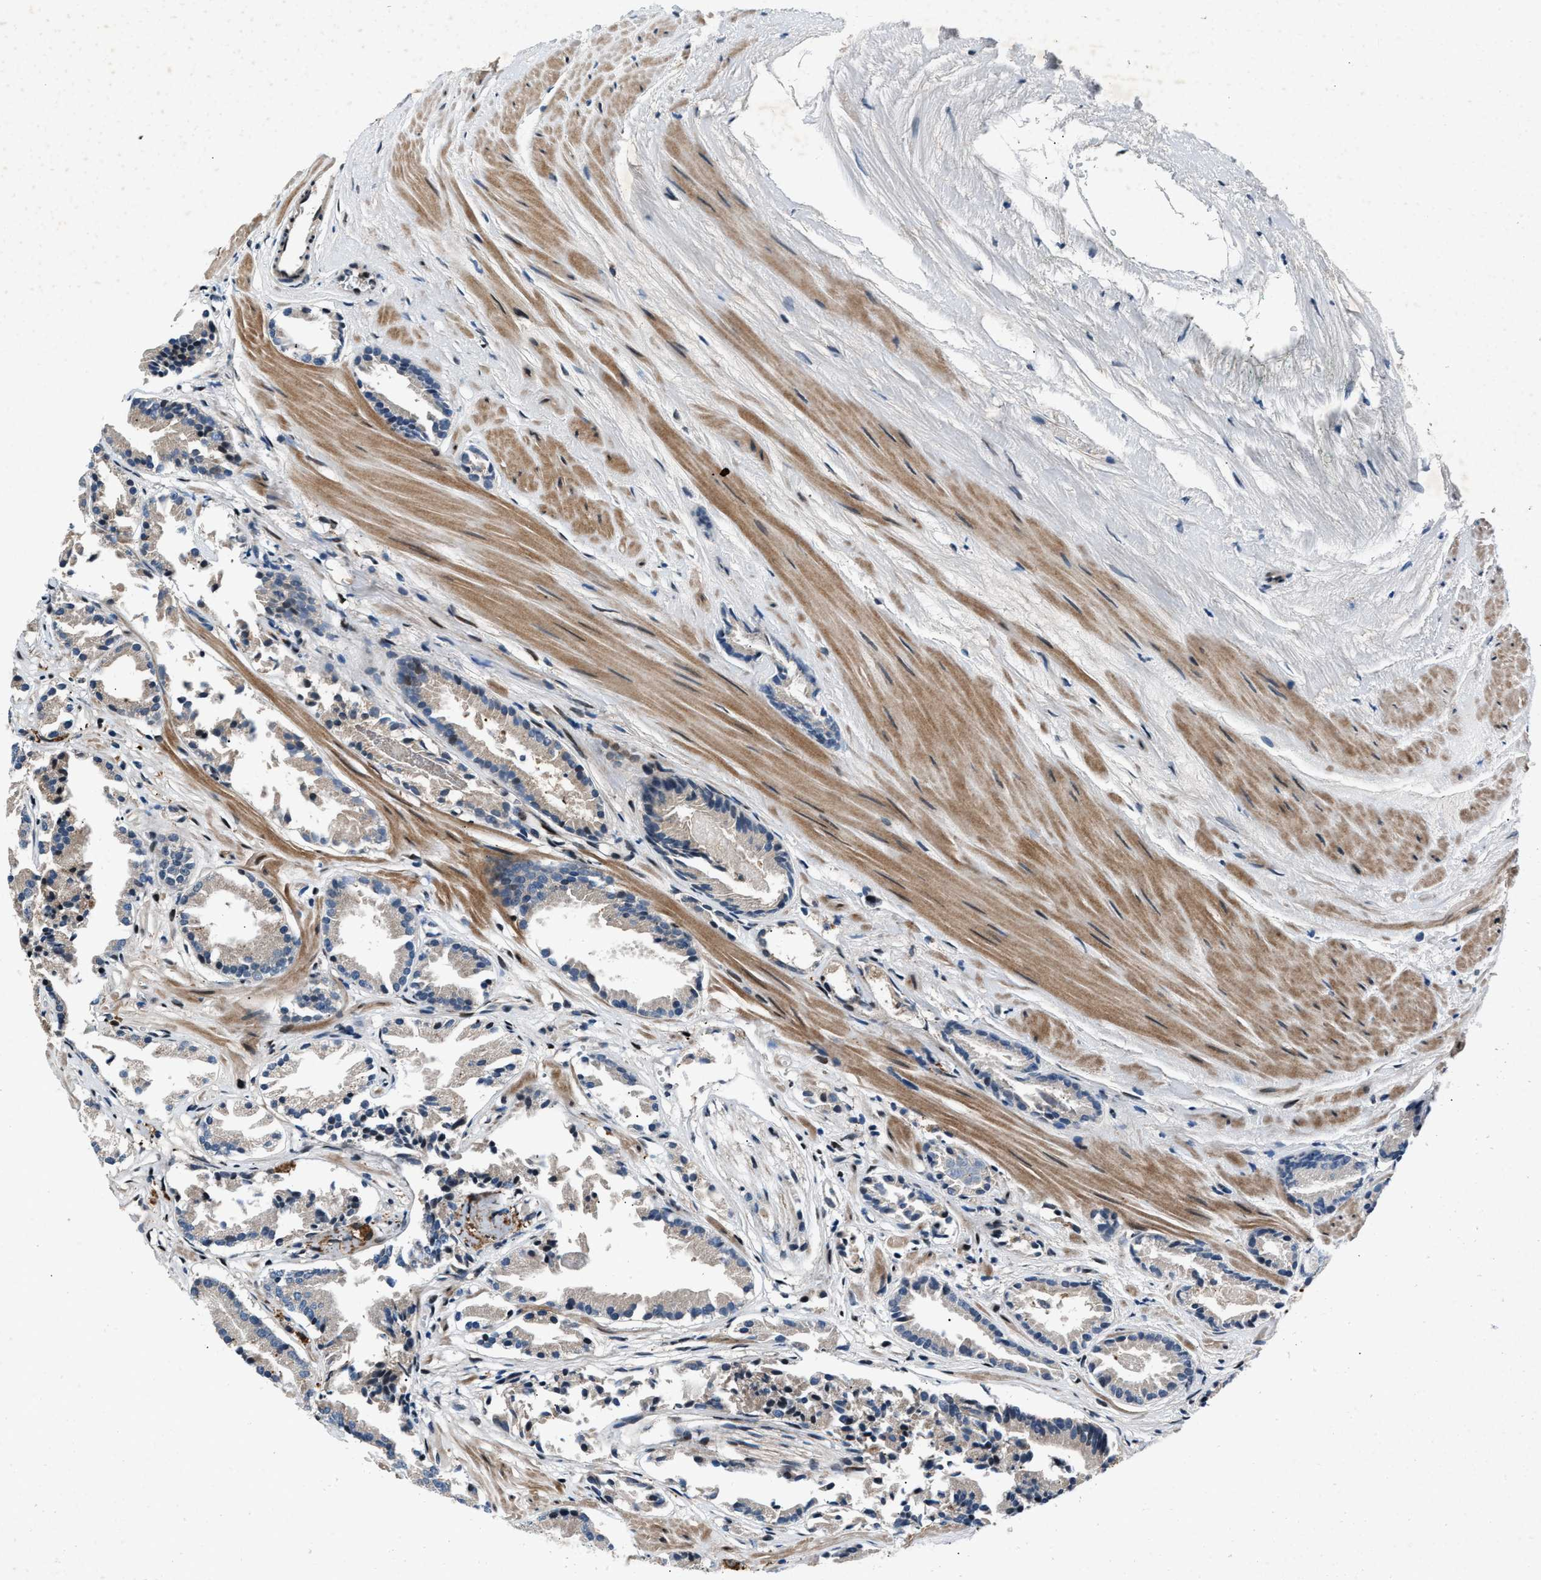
{"staining": {"intensity": "weak", "quantity": "25%-75%", "location": "cytoplasmic/membranous"}, "tissue": "prostate cancer", "cell_type": "Tumor cells", "image_type": "cancer", "snomed": [{"axis": "morphology", "description": "Adenocarcinoma, Low grade"}, {"axis": "topography", "description": "Prostate"}], "caption": "Prostate low-grade adenocarcinoma was stained to show a protein in brown. There is low levels of weak cytoplasmic/membranous staining in about 25%-75% of tumor cells.", "gene": "DYNC2I1", "patient": {"sex": "male", "age": 51}}